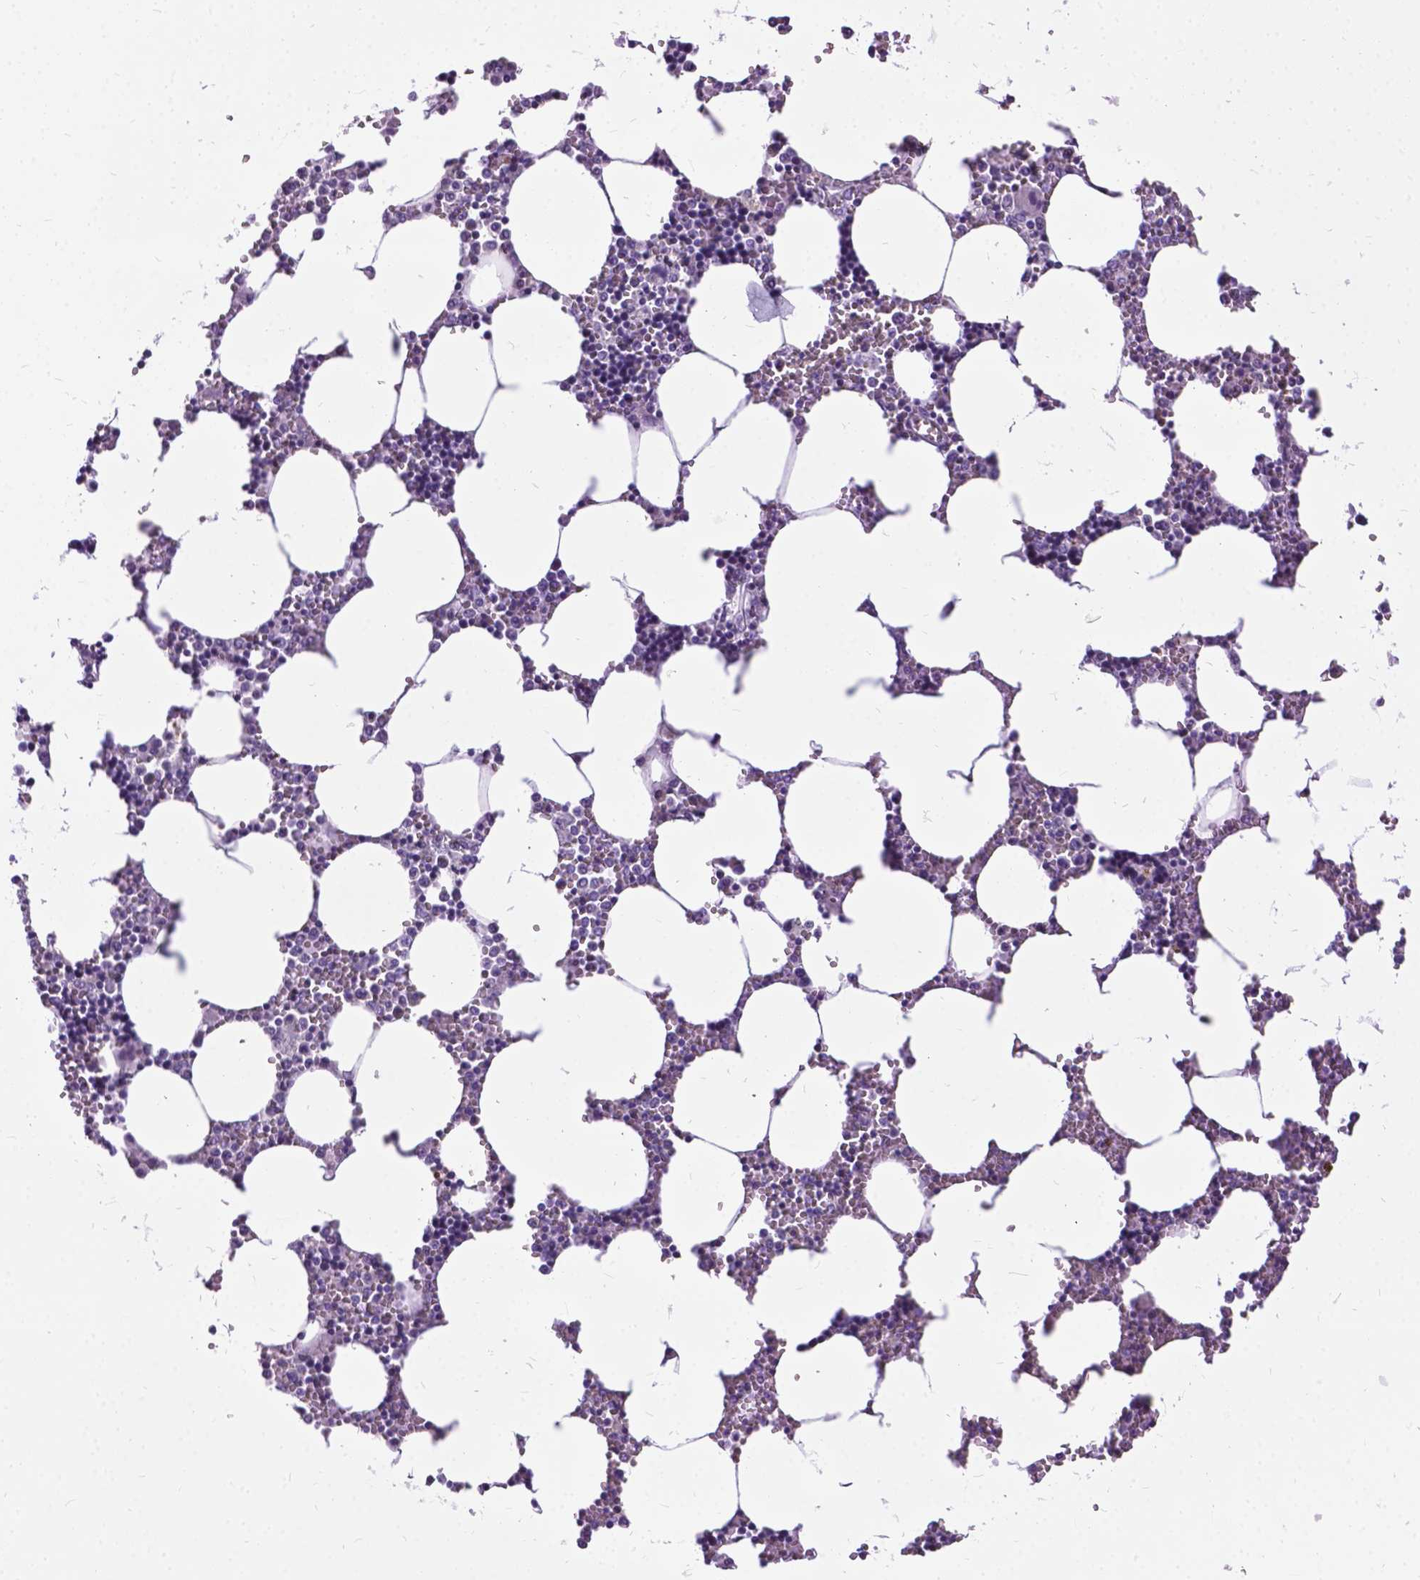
{"staining": {"intensity": "negative", "quantity": "none", "location": "none"}, "tissue": "bone marrow", "cell_type": "Hematopoietic cells", "image_type": "normal", "snomed": [{"axis": "morphology", "description": "Normal tissue, NOS"}, {"axis": "topography", "description": "Bone marrow"}], "caption": "Protein analysis of normal bone marrow exhibits no significant expression in hematopoietic cells. (DAB immunohistochemistry (IHC) visualized using brightfield microscopy, high magnification).", "gene": "PROB1", "patient": {"sex": "male", "age": 54}}